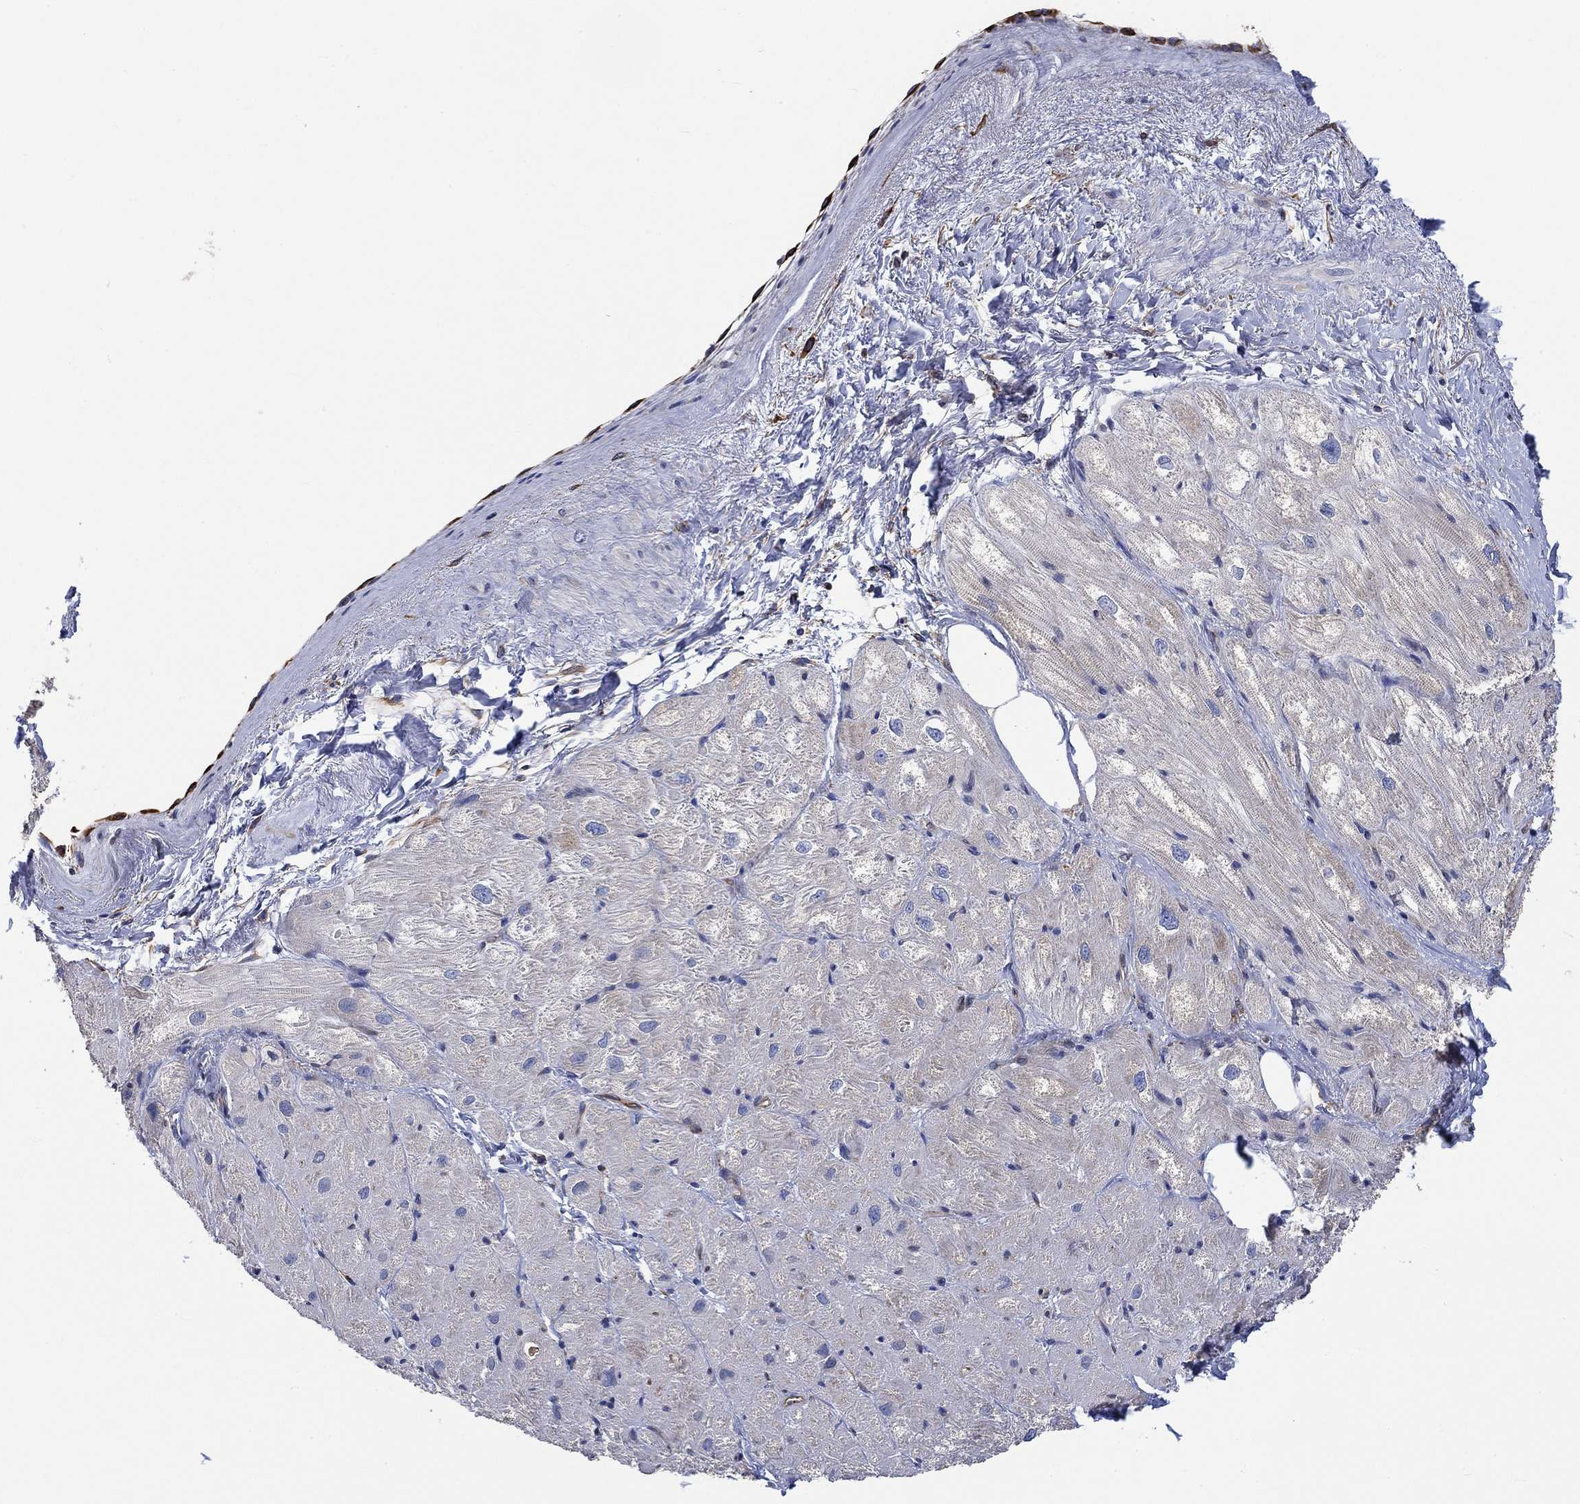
{"staining": {"intensity": "strong", "quantity": "<25%", "location": "cytoplasmic/membranous"}, "tissue": "heart muscle", "cell_type": "Cardiomyocytes", "image_type": "normal", "snomed": [{"axis": "morphology", "description": "Normal tissue, NOS"}, {"axis": "topography", "description": "Heart"}], "caption": "A micrograph of human heart muscle stained for a protein displays strong cytoplasmic/membranous brown staining in cardiomyocytes. The staining is performed using DAB brown chromogen to label protein expression. The nuclei are counter-stained blue using hematoxylin.", "gene": "CAMK1D", "patient": {"sex": "male", "age": 57}}